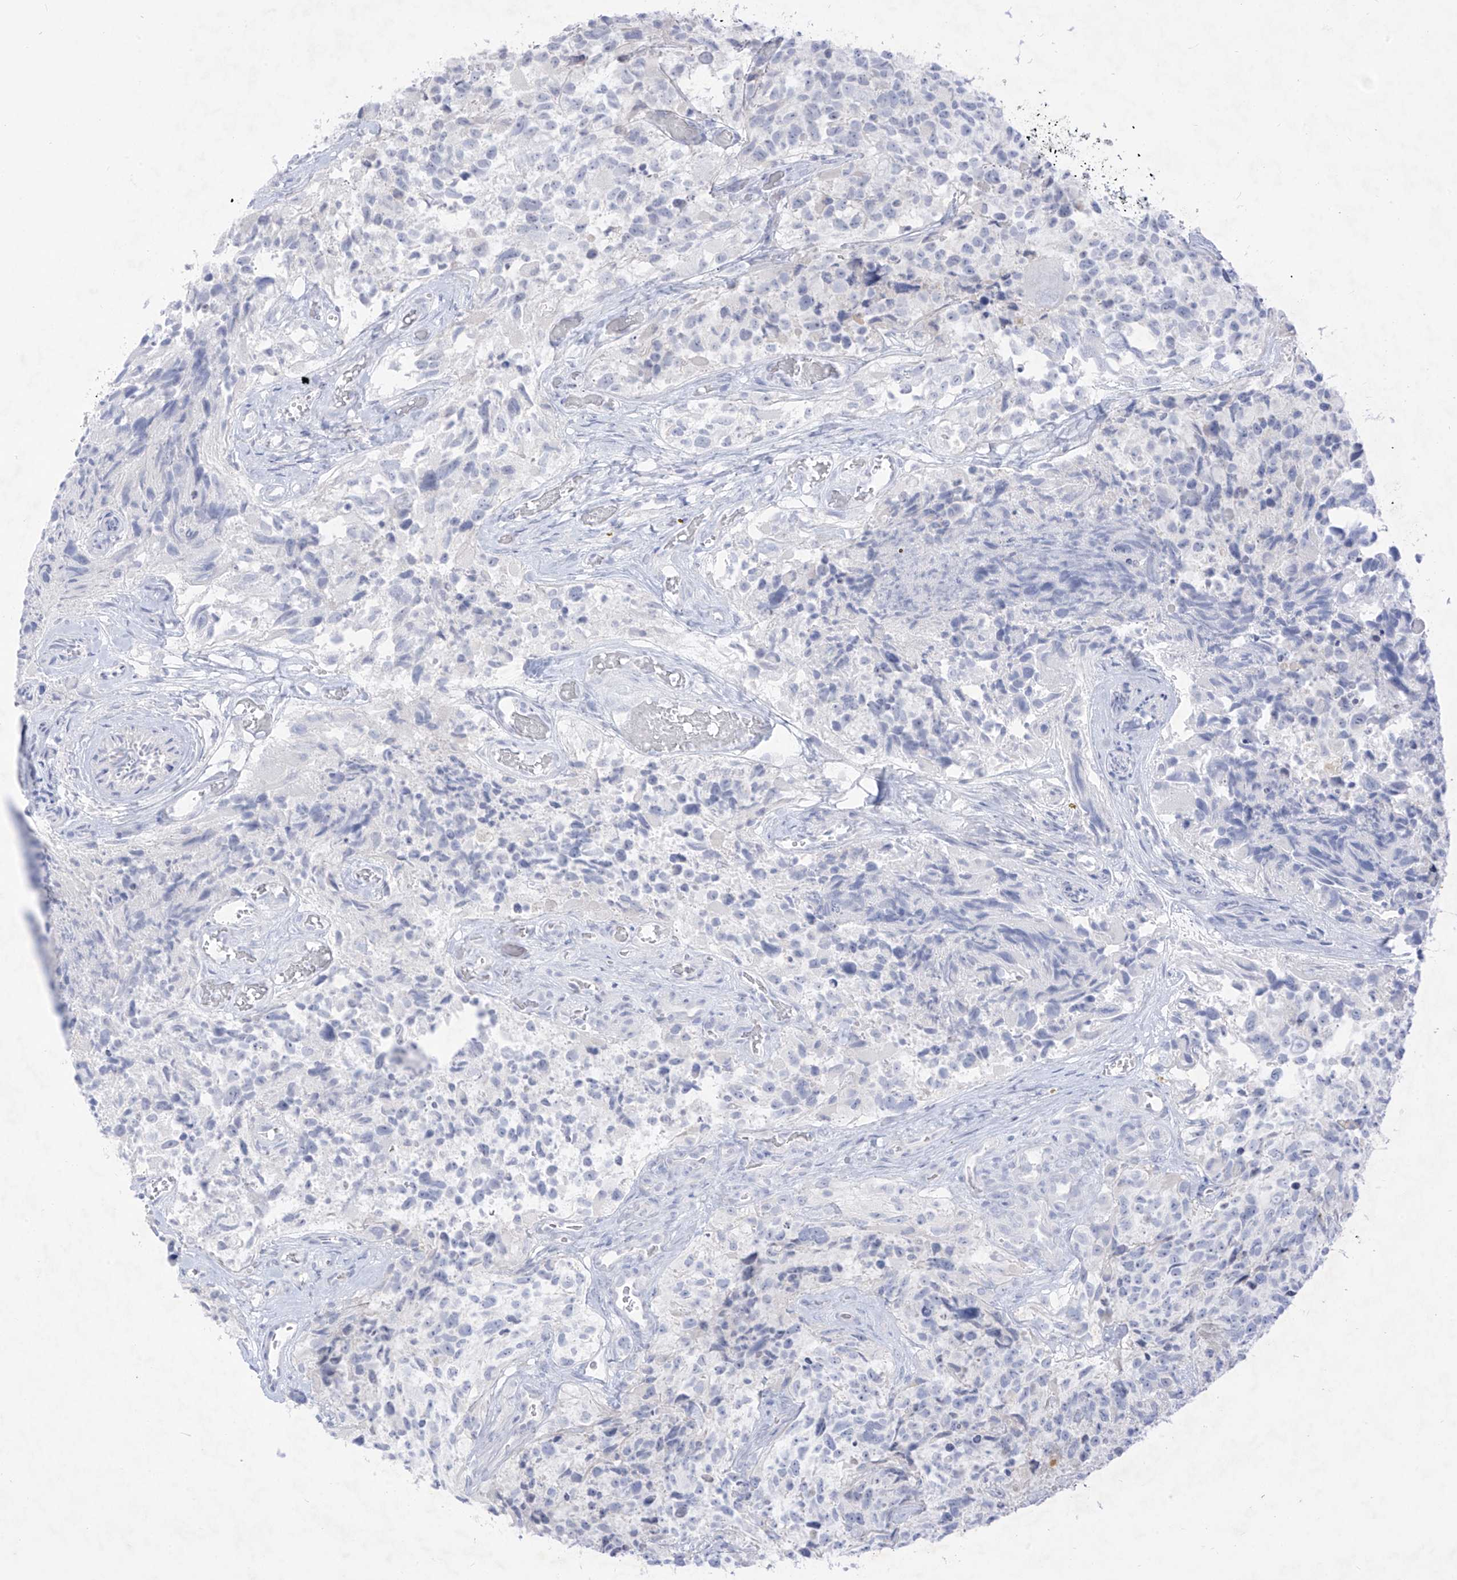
{"staining": {"intensity": "negative", "quantity": "none", "location": "none"}, "tissue": "glioma", "cell_type": "Tumor cells", "image_type": "cancer", "snomed": [{"axis": "morphology", "description": "Glioma, malignant, High grade"}, {"axis": "topography", "description": "Brain"}], "caption": "DAB immunohistochemical staining of human glioma demonstrates no significant staining in tumor cells.", "gene": "TGM4", "patient": {"sex": "male", "age": 69}}